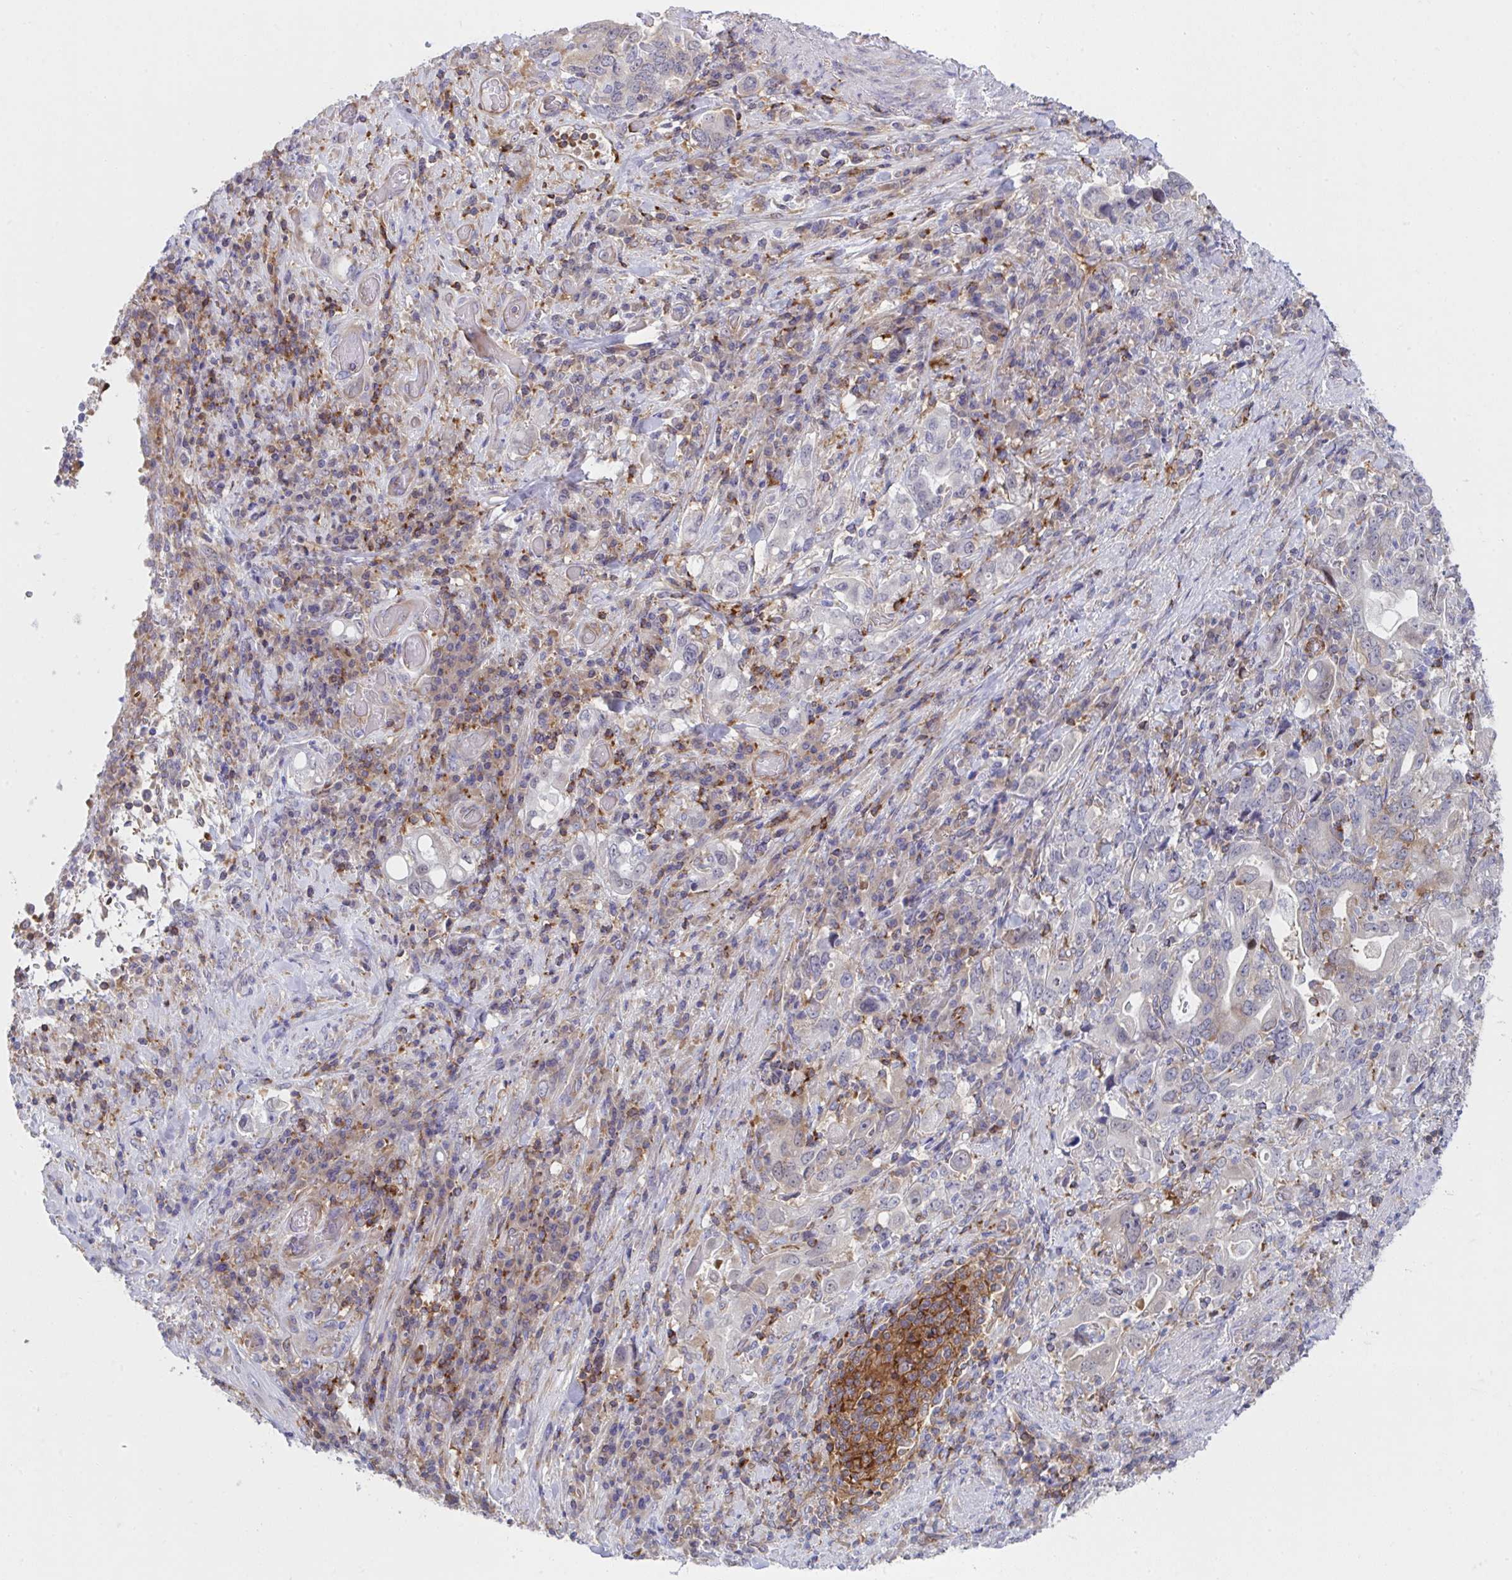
{"staining": {"intensity": "negative", "quantity": "none", "location": "none"}, "tissue": "stomach cancer", "cell_type": "Tumor cells", "image_type": "cancer", "snomed": [{"axis": "morphology", "description": "Adenocarcinoma, NOS"}, {"axis": "topography", "description": "Stomach, upper"}, {"axis": "topography", "description": "Stomach"}], "caption": "DAB immunohistochemical staining of adenocarcinoma (stomach) demonstrates no significant staining in tumor cells.", "gene": "WNK1", "patient": {"sex": "male", "age": 62}}